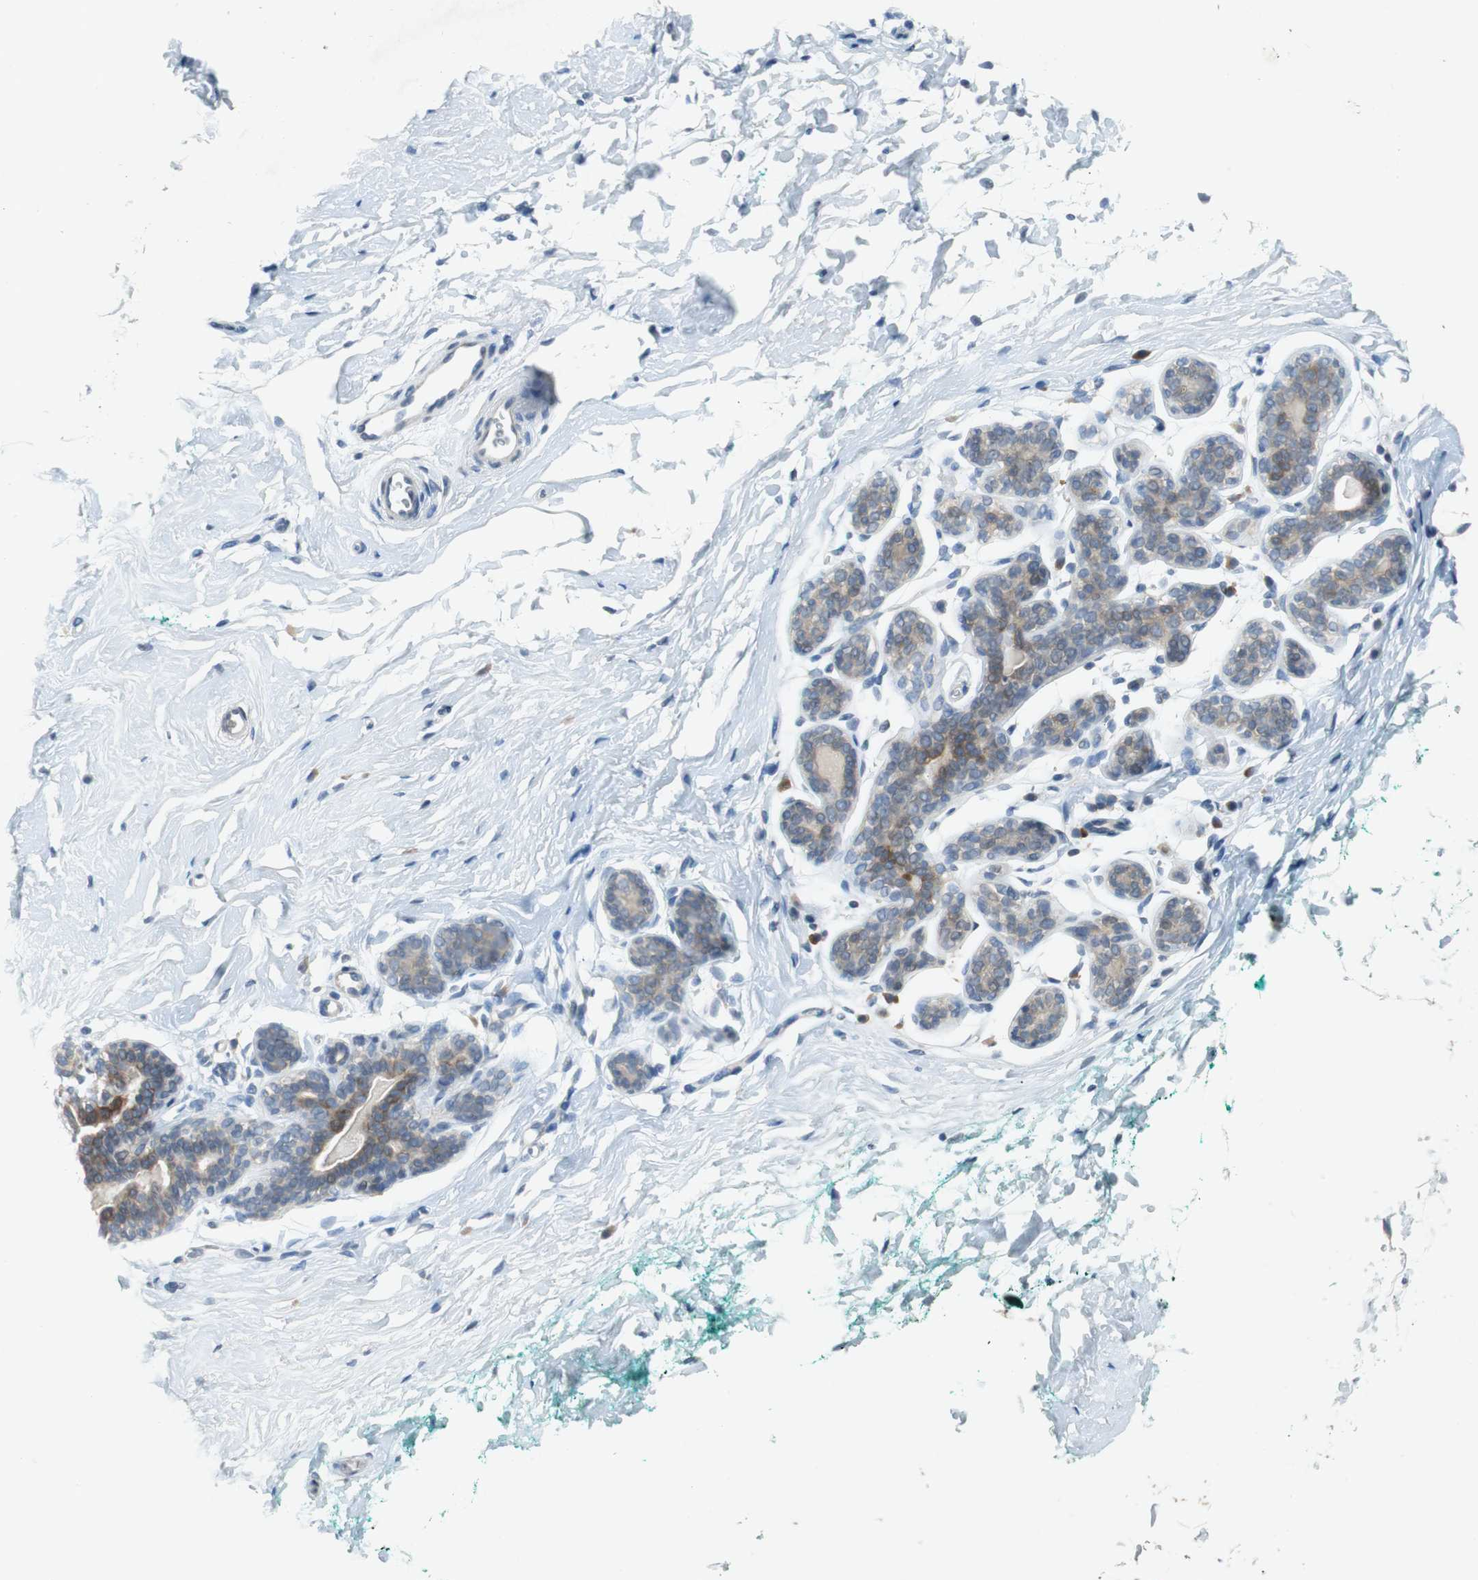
{"staining": {"intensity": "negative", "quantity": "none", "location": "none"}, "tissue": "breast", "cell_type": "Adipocytes", "image_type": "normal", "snomed": [{"axis": "morphology", "description": "Normal tissue, NOS"}, {"axis": "topography", "description": "Breast"}], "caption": "There is no significant positivity in adipocytes of breast. (Brightfield microscopy of DAB IHC at high magnification).", "gene": "GLCCI1", "patient": {"sex": "female", "age": 52}}